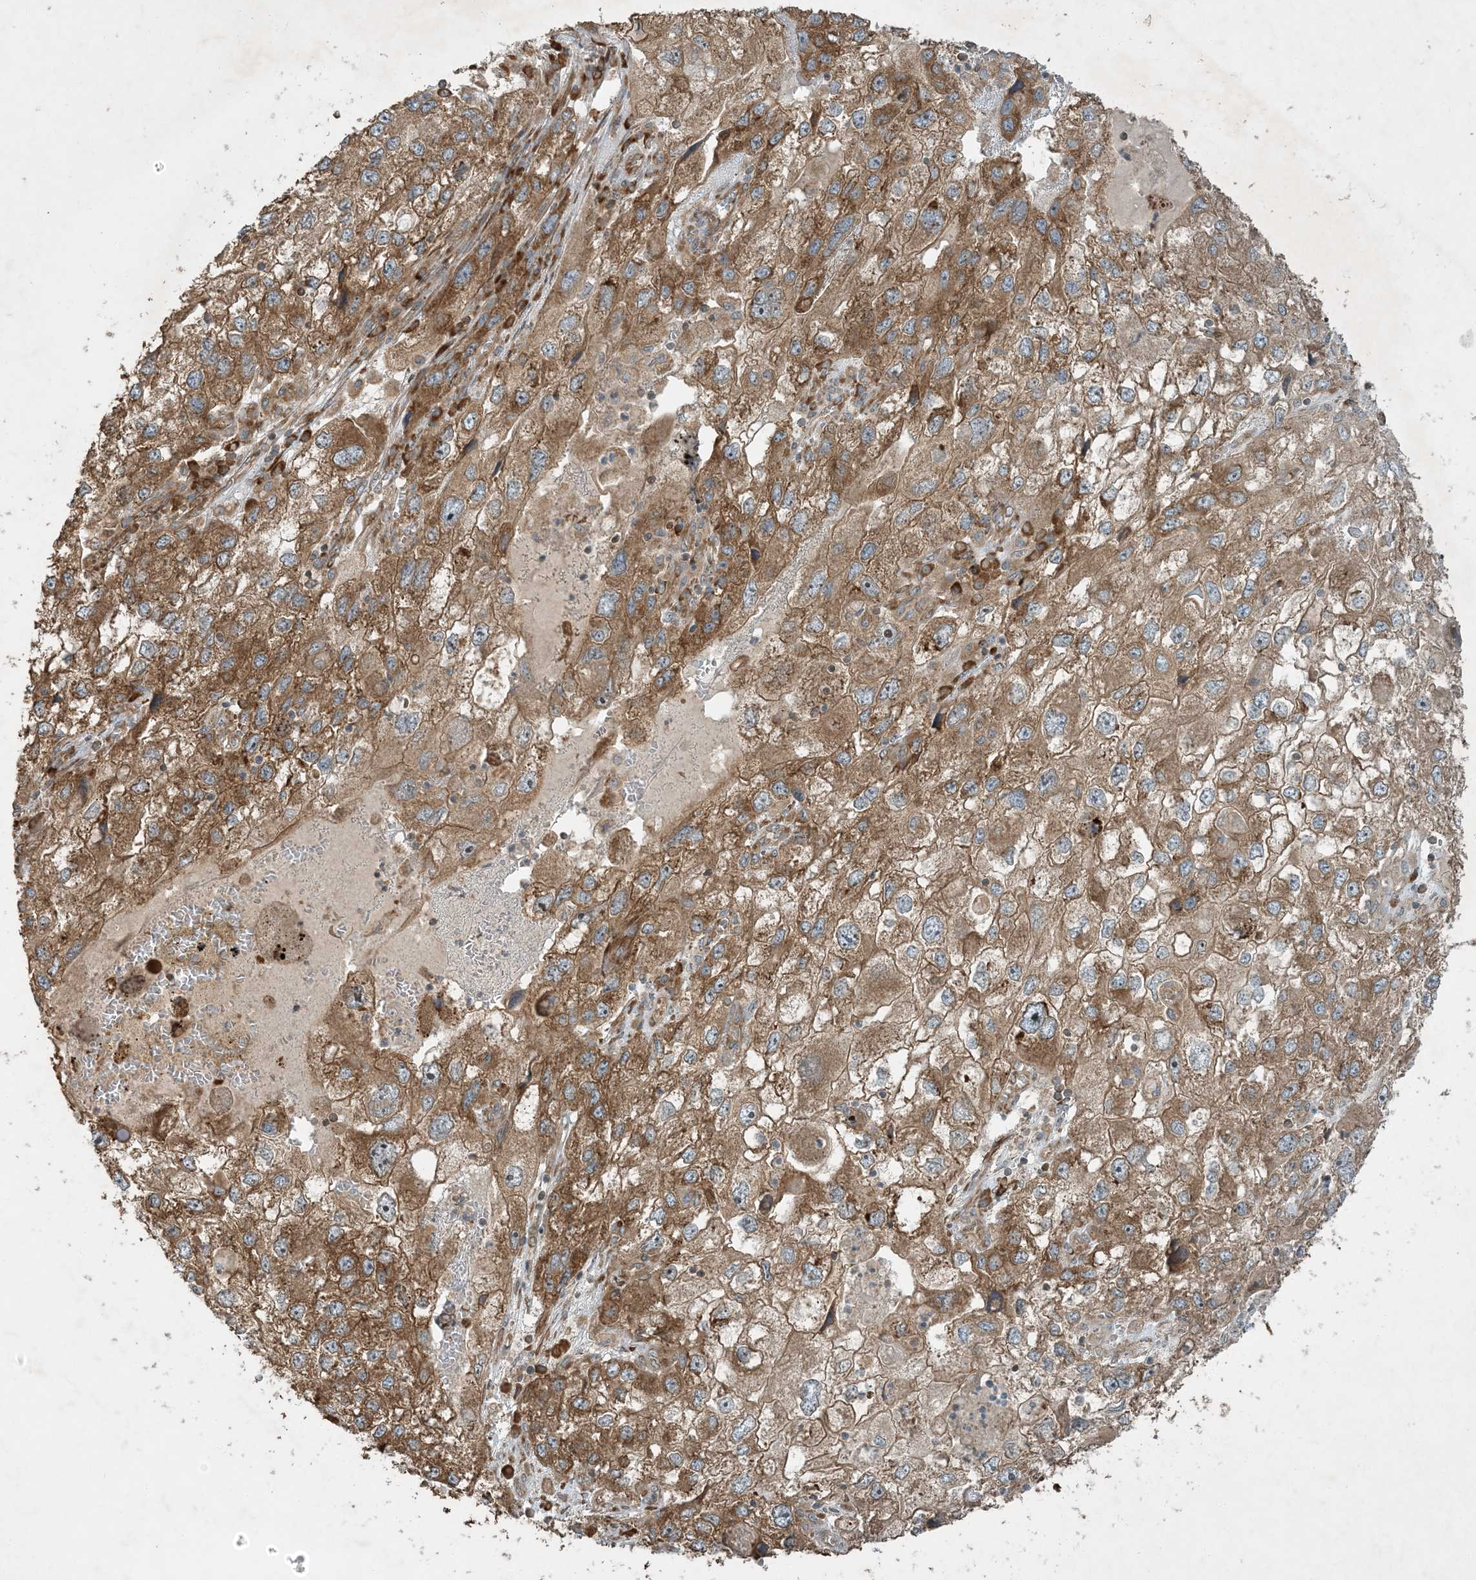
{"staining": {"intensity": "moderate", "quantity": ">75%", "location": "cytoplasmic/membranous"}, "tissue": "endometrial cancer", "cell_type": "Tumor cells", "image_type": "cancer", "snomed": [{"axis": "morphology", "description": "Adenocarcinoma, NOS"}, {"axis": "topography", "description": "Endometrium"}], "caption": "Endometrial adenocarcinoma stained with a brown dye displays moderate cytoplasmic/membranous positive staining in approximately >75% of tumor cells.", "gene": "COMMD8", "patient": {"sex": "female", "age": 49}}